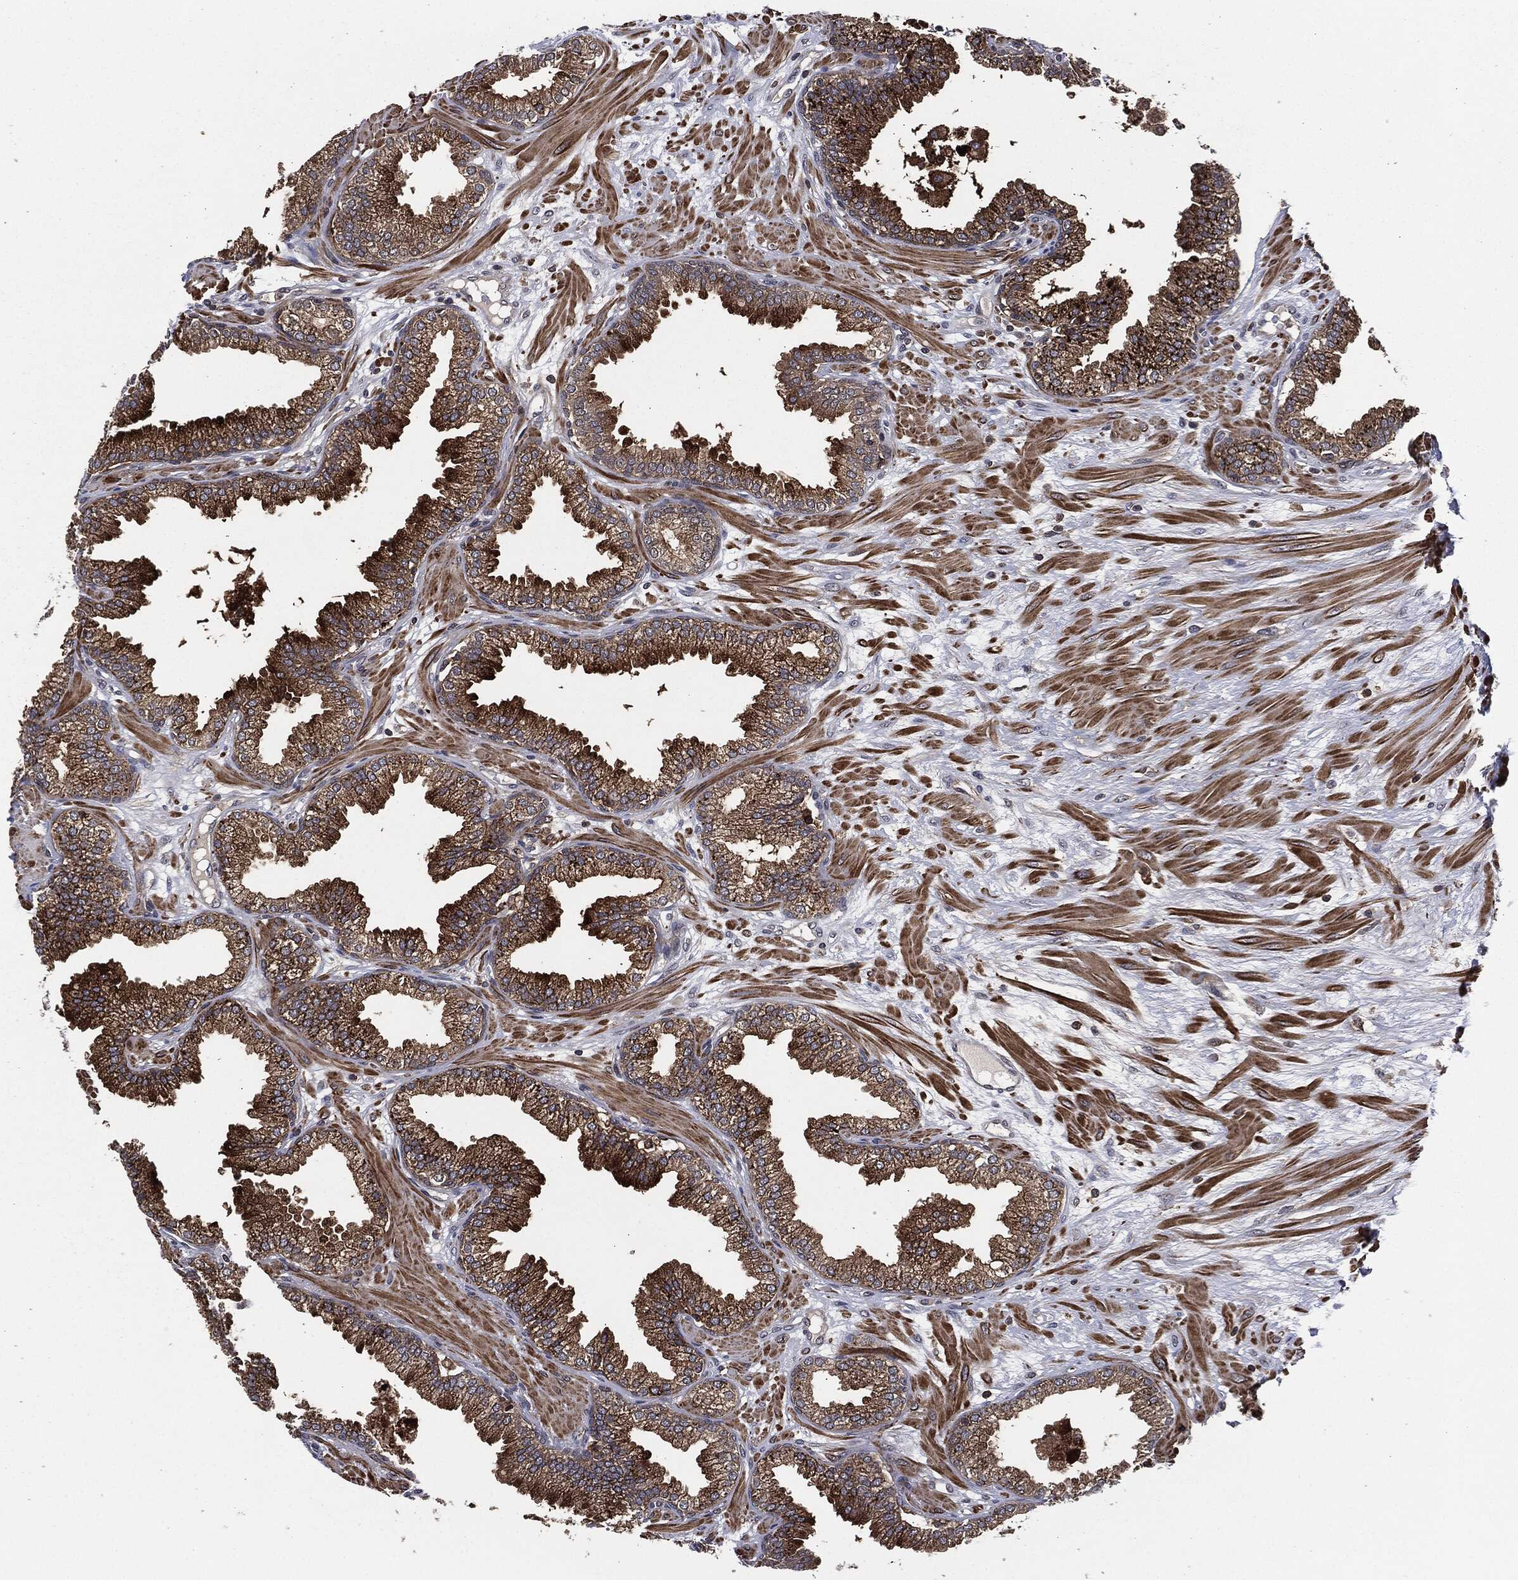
{"staining": {"intensity": "strong", "quantity": "25%-75%", "location": "cytoplasmic/membranous"}, "tissue": "prostate", "cell_type": "Glandular cells", "image_type": "normal", "snomed": [{"axis": "morphology", "description": "Normal tissue, NOS"}, {"axis": "topography", "description": "Prostate"}], "caption": "Approximately 25%-75% of glandular cells in normal prostate reveal strong cytoplasmic/membranous protein staining as visualized by brown immunohistochemical staining.", "gene": "UBR1", "patient": {"sex": "male", "age": 64}}